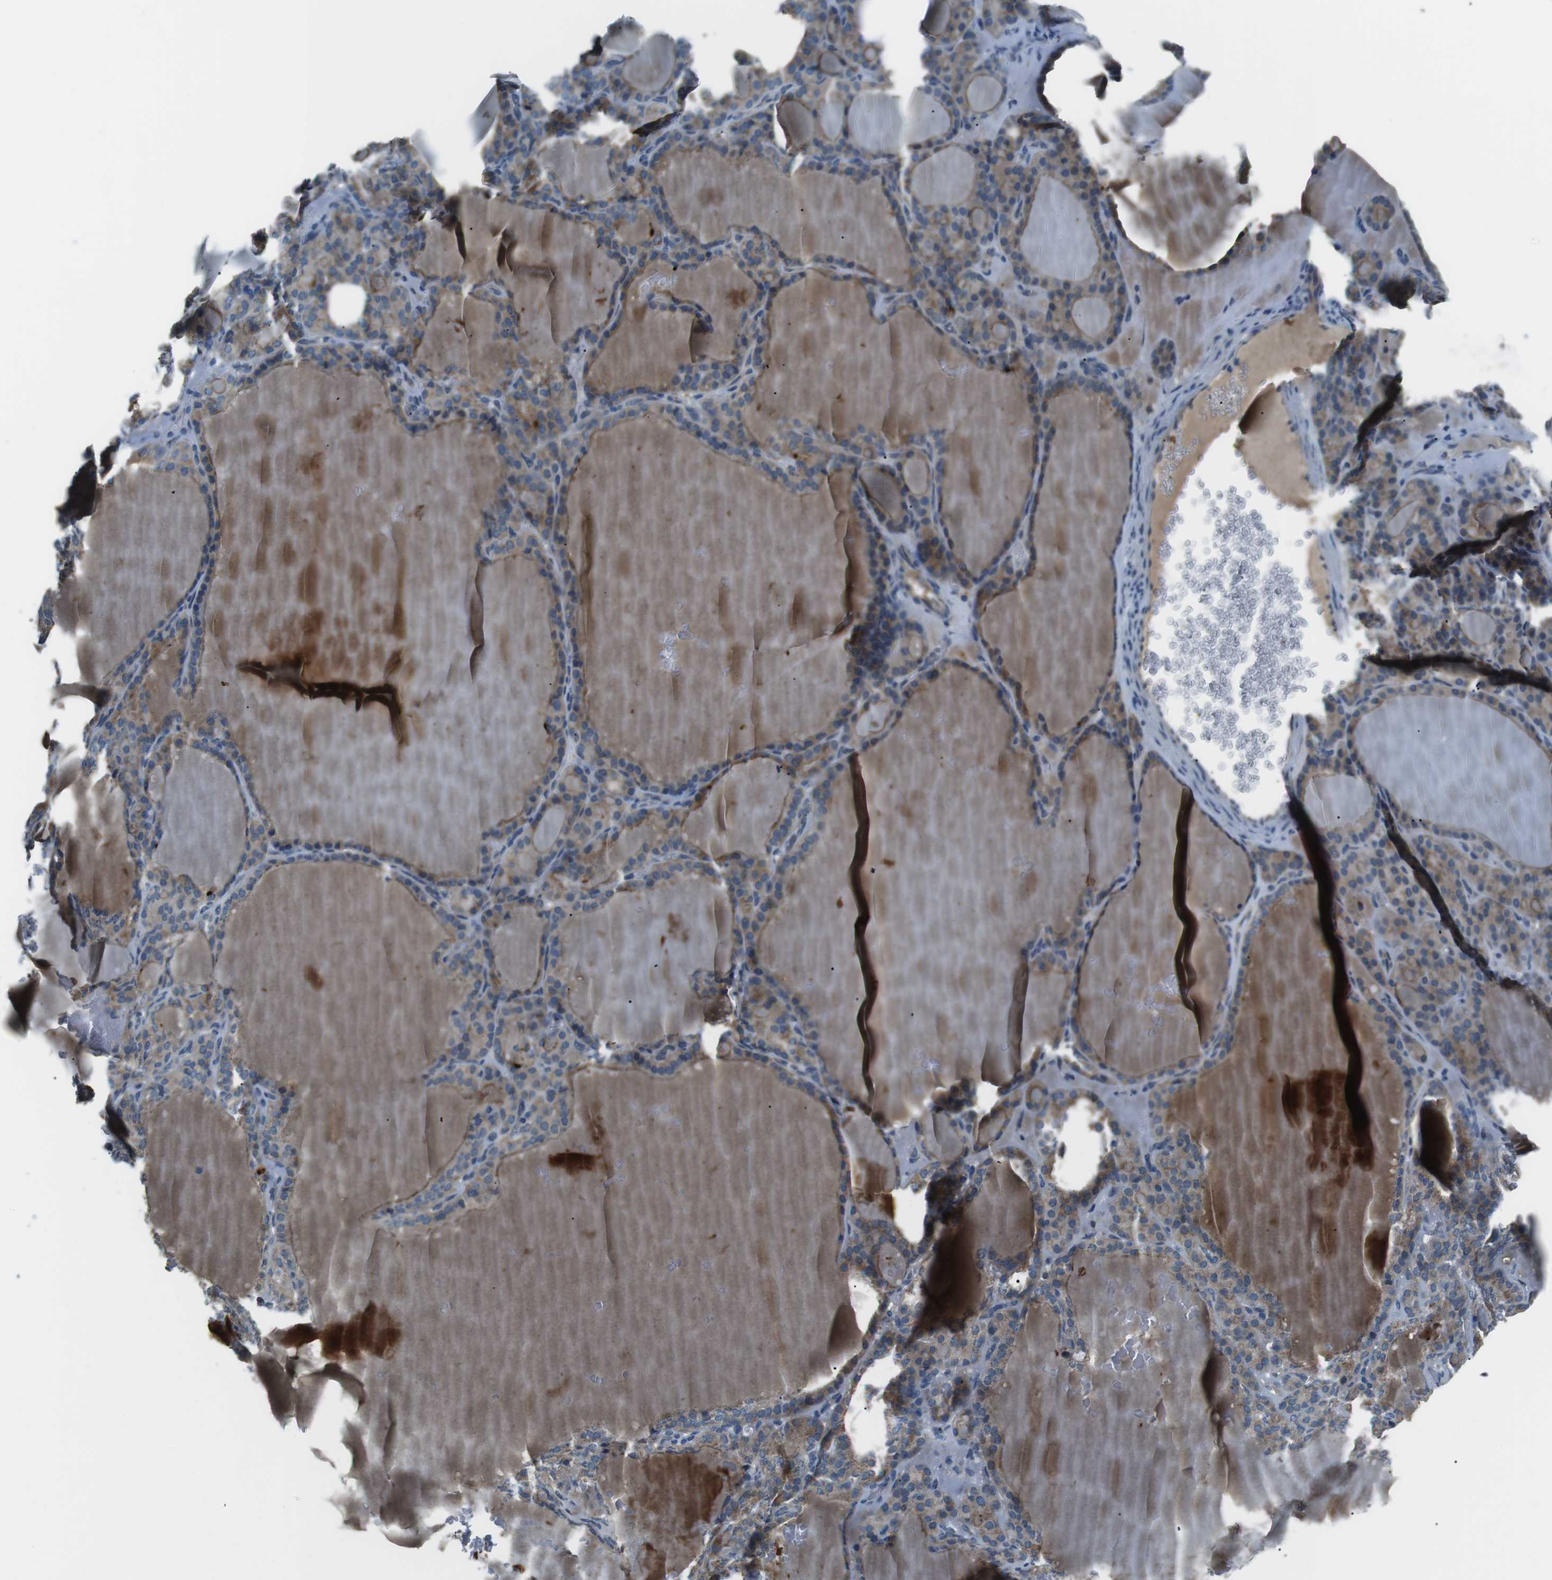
{"staining": {"intensity": "moderate", "quantity": ">75%", "location": "cytoplasmic/membranous"}, "tissue": "thyroid gland", "cell_type": "Glandular cells", "image_type": "normal", "snomed": [{"axis": "morphology", "description": "Normal tissue, NOS"}, {"axis": "topography", "description": "Thyroid gland"}], "caption": "A brown stain highlights moderate cytoplasmic/membranous expression of a protein in glandular cells of unremarkable human thyroid gland. (IHC, brightfield microscopy, high magnification).", "gene": "FAM3B", "patient": {"sex": "female", "age": 28}}